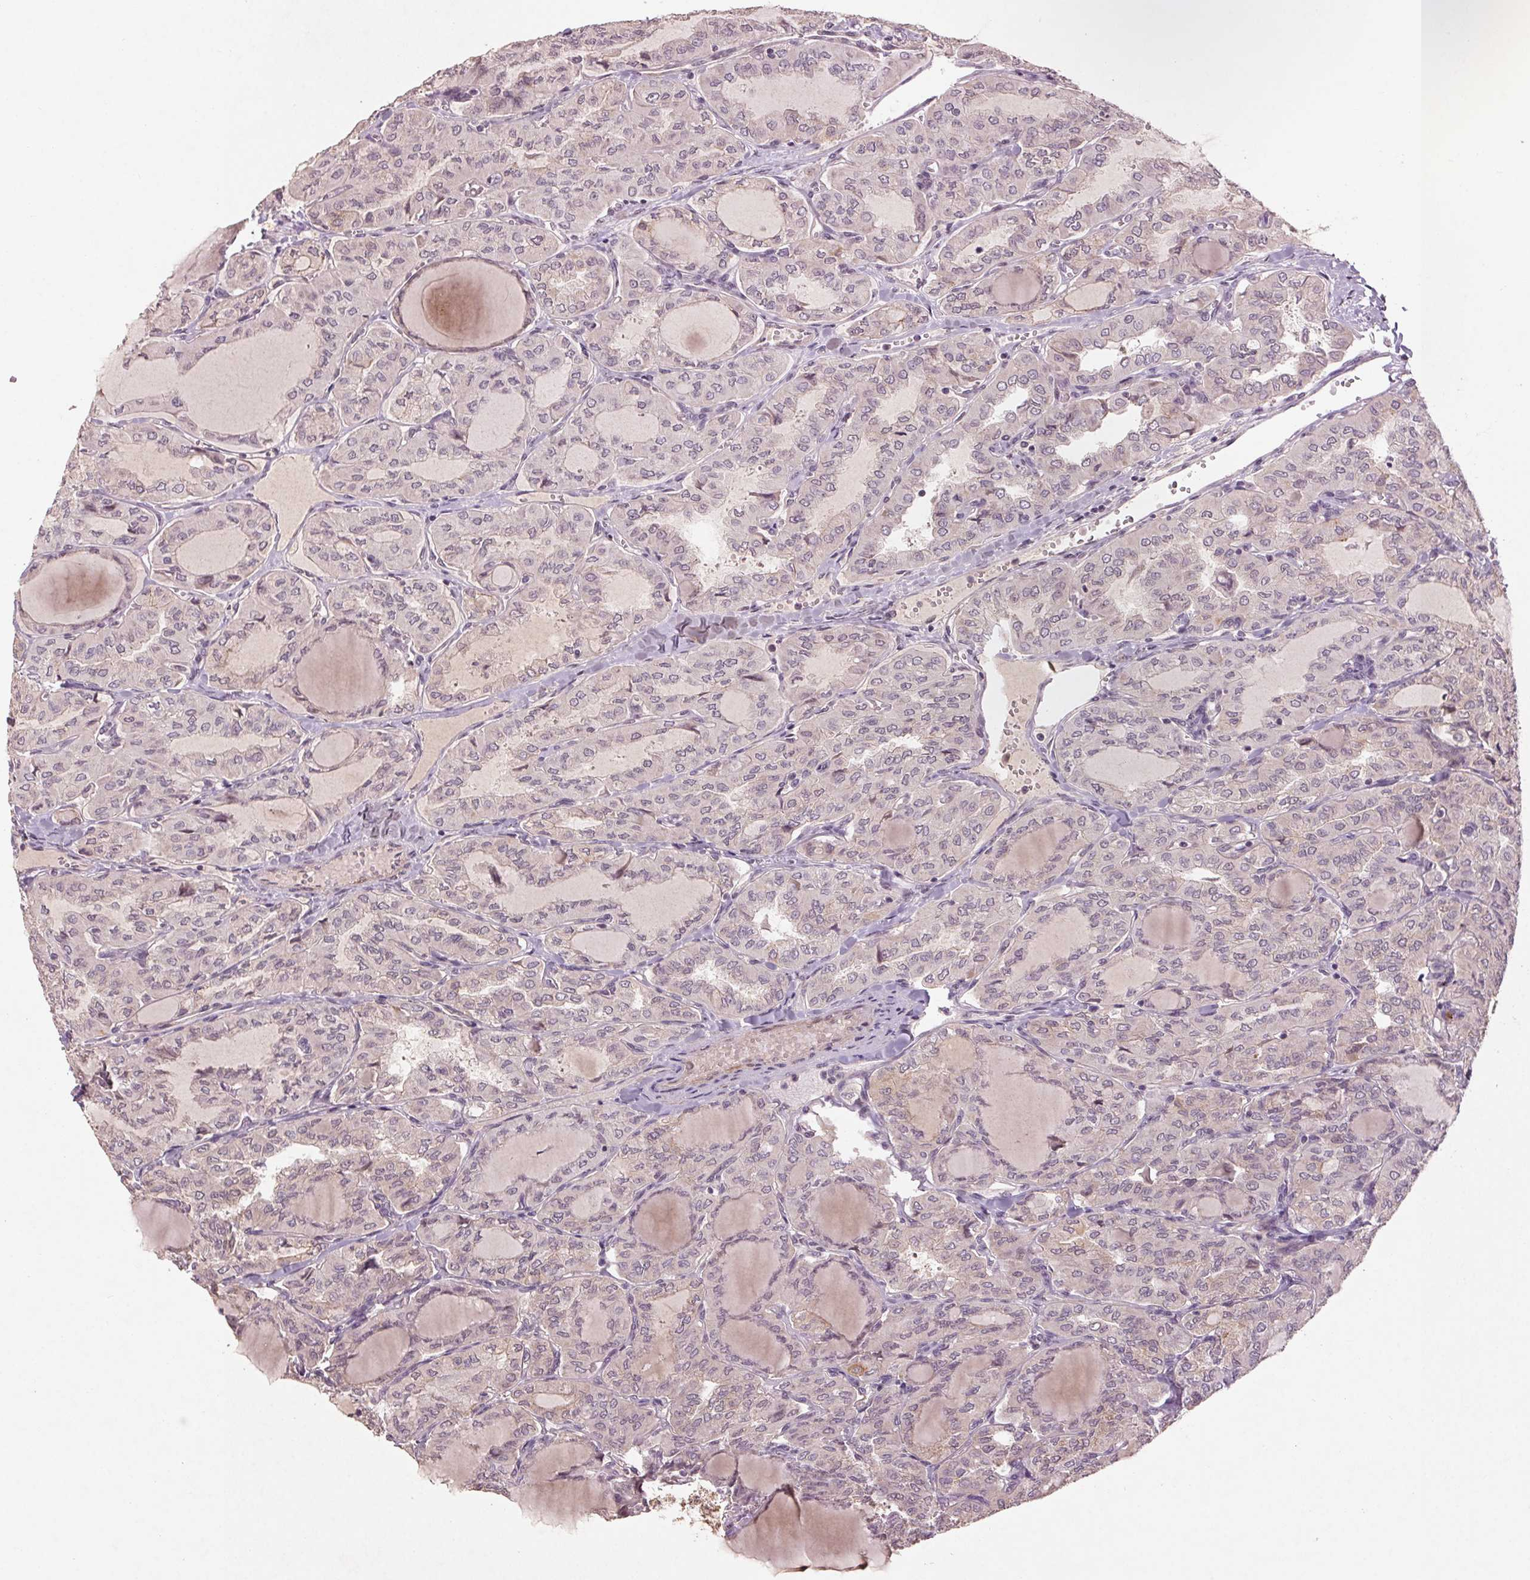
{"staining": {"intensity": "negative", "quantity": "none", "location": "none"}, "tissue": "thyroid cancer", "cell_type": "Tumor cells", "image_type": "cancer", "snomed": [{"axis": "morphology", "description": "Papillary adenocarcinoma, NOS"}, {"axis": "topography", "description": "Thyroid gland"}], "caption": "Thyroid cancer (papillary adenocarcinoma) was stained to show a protein in brown. There is no significant positivity in tumor cells.", "gene": "SMLR1", "patient": {"sex": "male", "age": 20}}